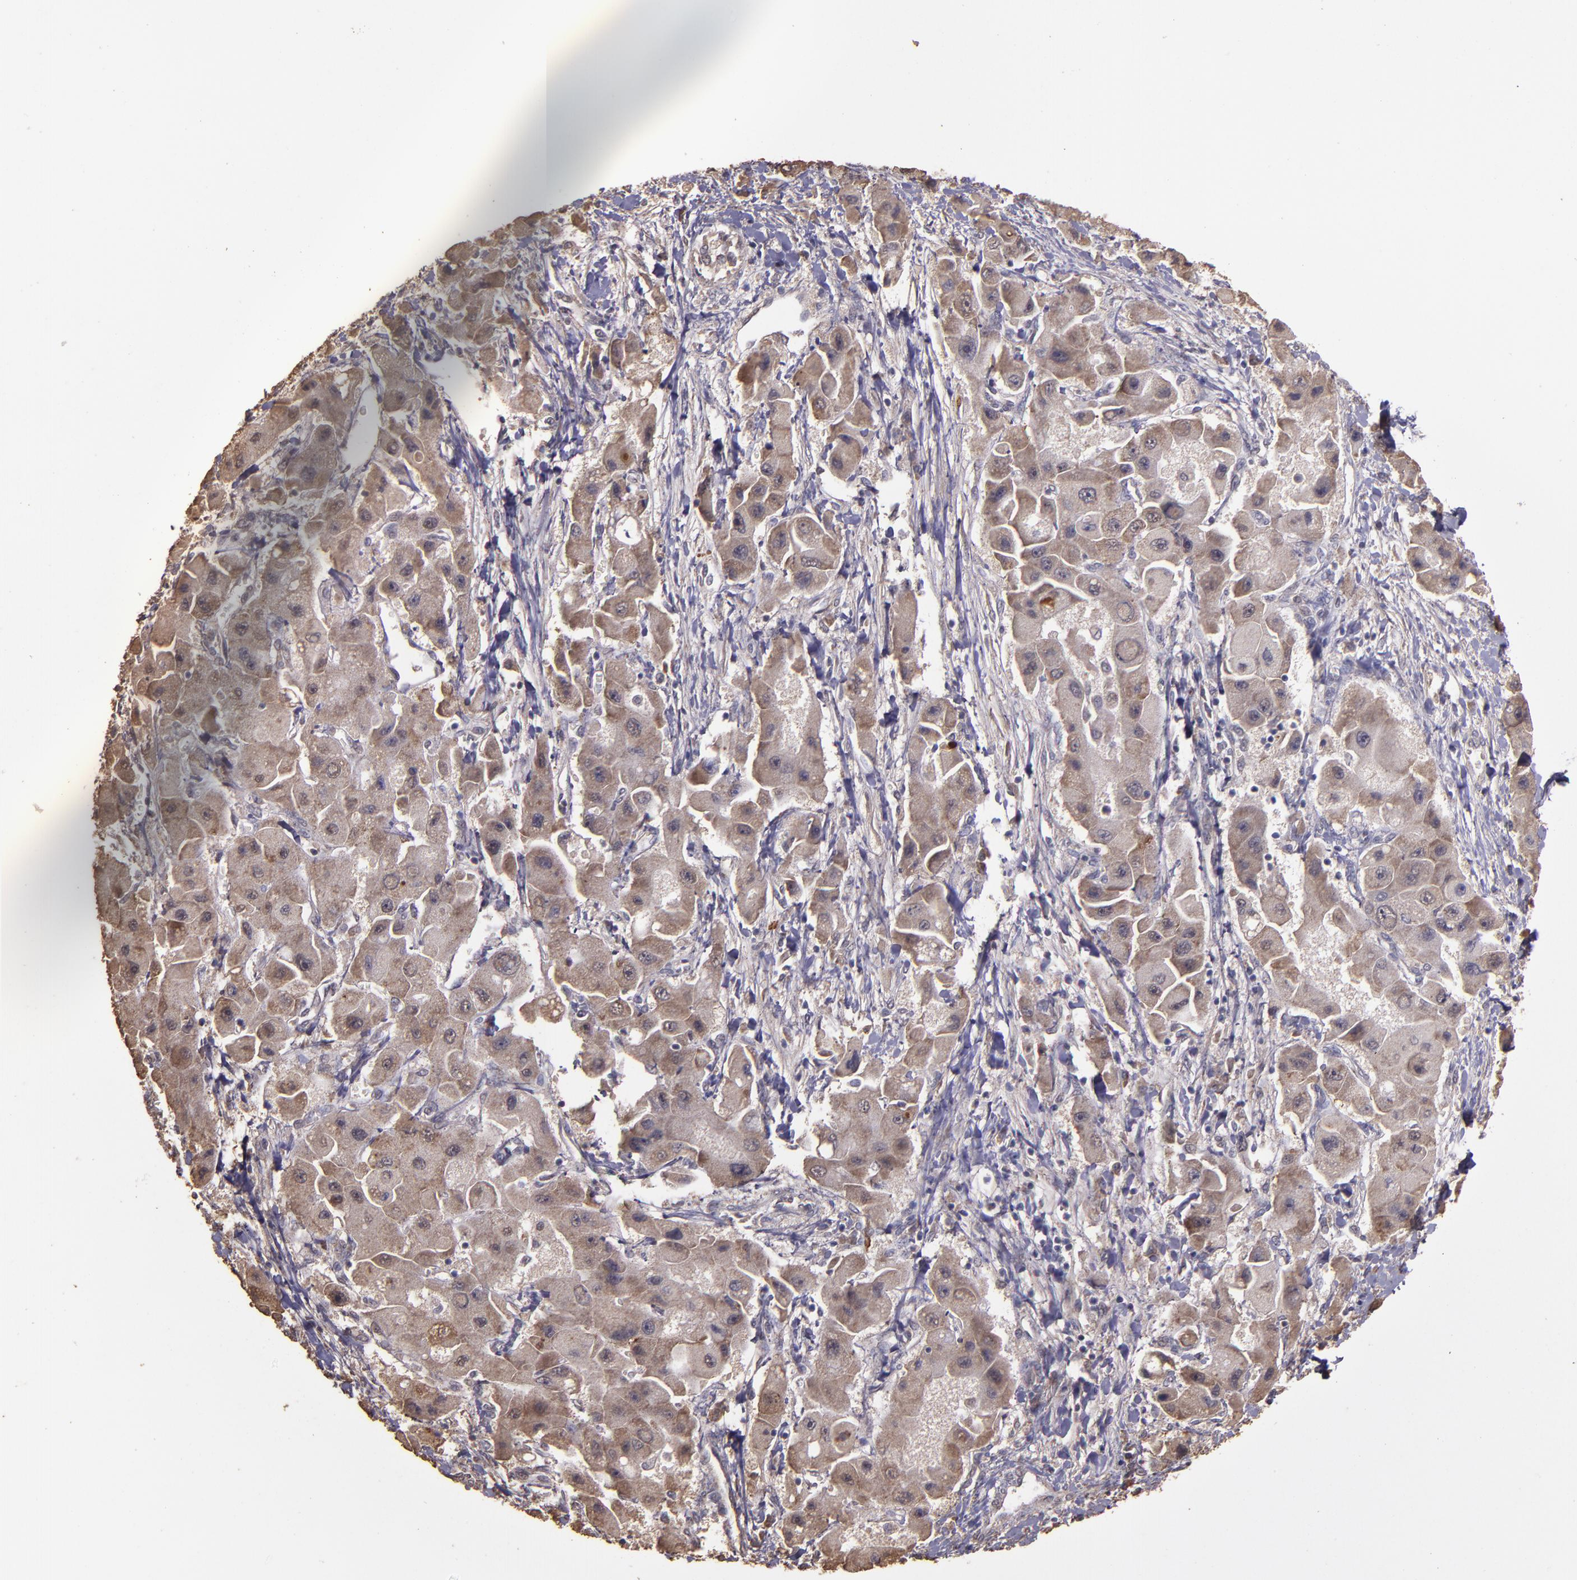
{"staining": {"intensity": "moderate", "quantity": ">75%", "location": "cytoplasmic/membranous"}, "tissue": "liver cancer", "cell_type": "Tumor cells", "image_type": "cancer", "snomed": [{"axis": "morphology", "description": "Carcinoma, Hepatocellular, NOS"}, {"axis": "topography", "description": "Liver"}], "caption": "Liver hepatocellular carcinoma tissue displays moderate cytoplasmic/membranous staining in approximately >75% of tumor cells, visualized by immunohistochemistry.", "gene": "HECTD1", "patient": {"sex": "male", "age": 24}}